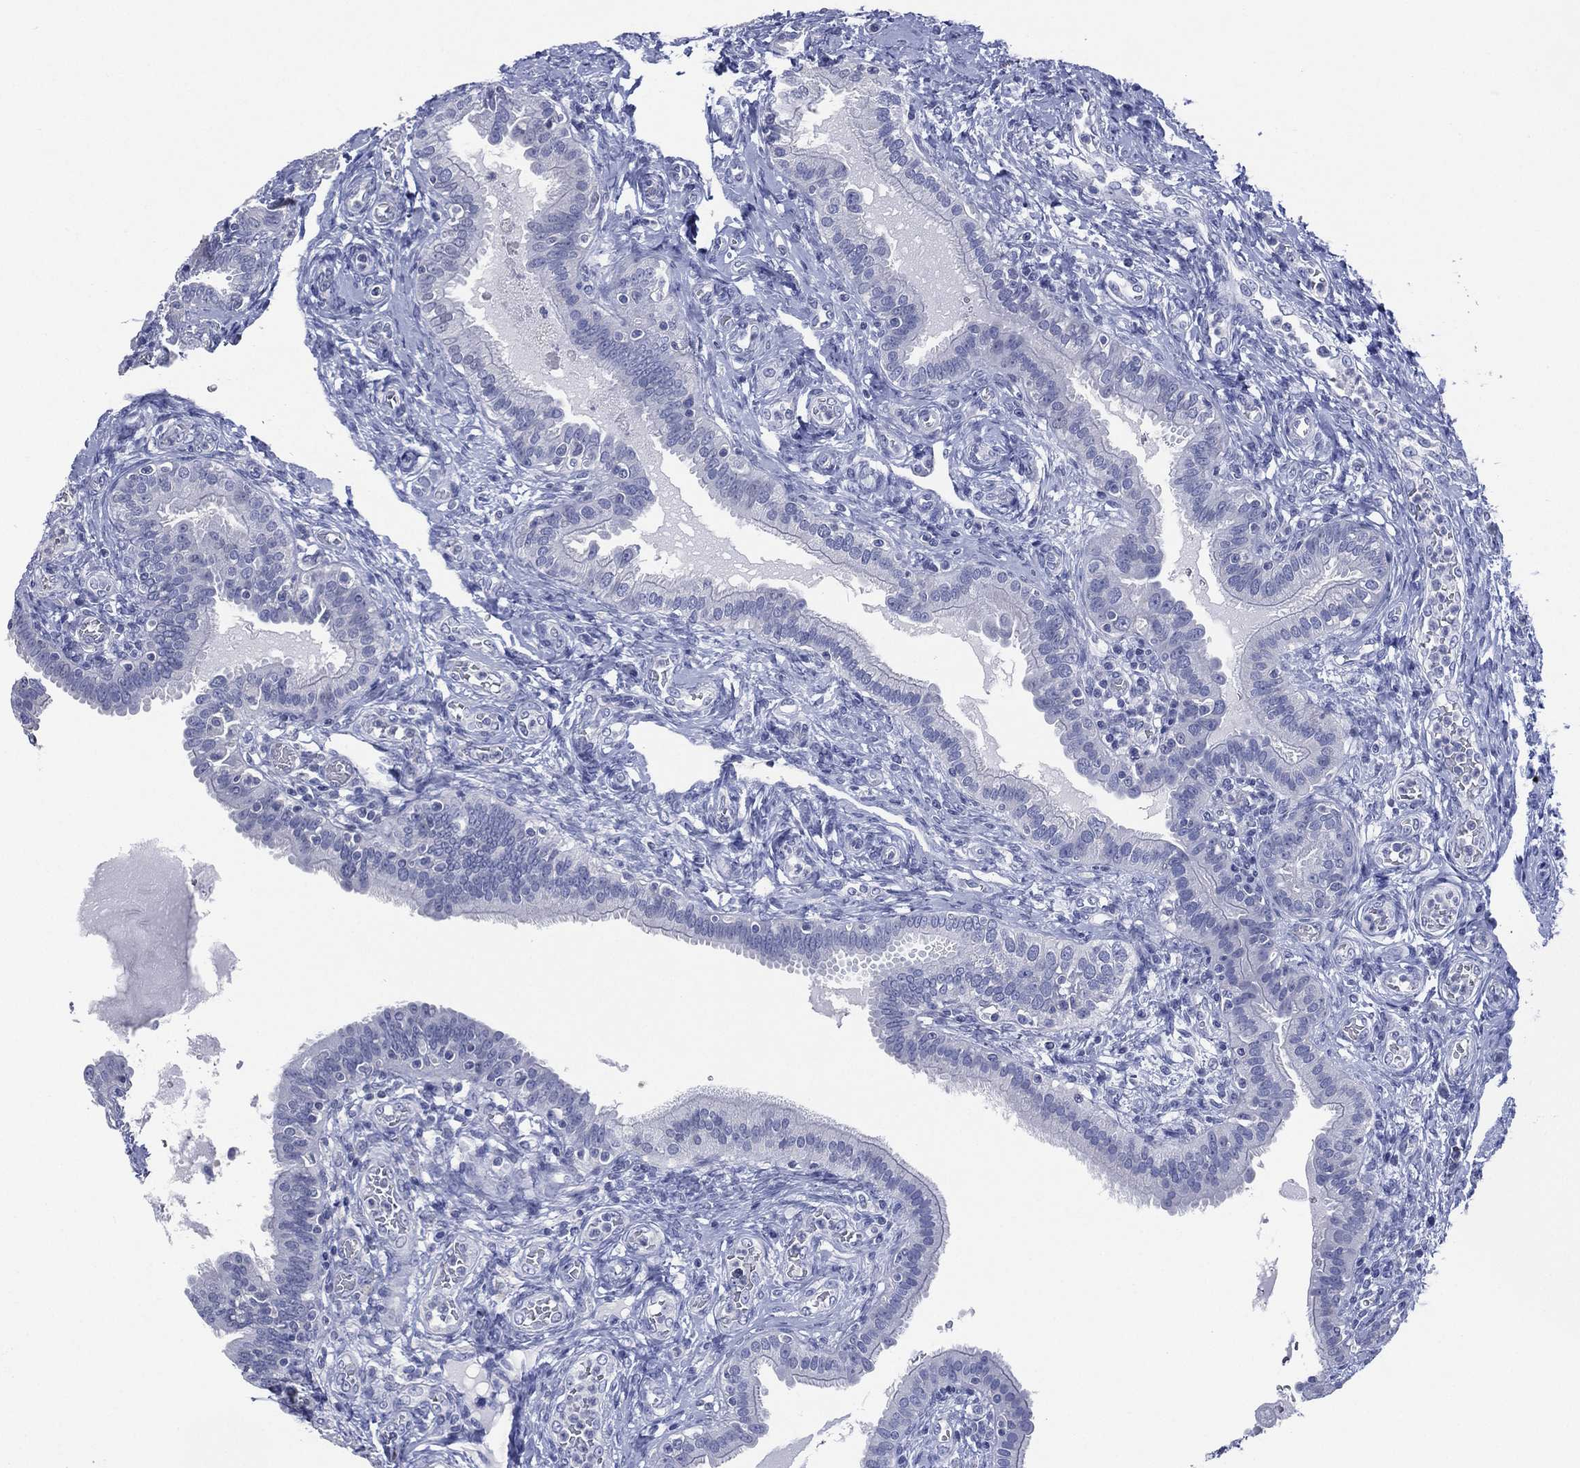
{"staining": {"intensity": "negative", "quantity": "none", "location": "none"}, "tissue": "fallopian tube", "cell_type": "Glandular cells", "image_type": "normal", "snomed": [{"axis": "morphology", "description": "Normal tissue, NOS"}, {"axis": "topography", "description": "Fallopian tube"}, {"axis": "topography", "description": "Ovary"}], "caption": "Glandular cells show no significant protein staining in normal fallopian tube. (DAB IHC visualized using brightfield microscopy, high magnification).", "gene": "TMEM247", "patient": {"sex": "female", "age": 41}}